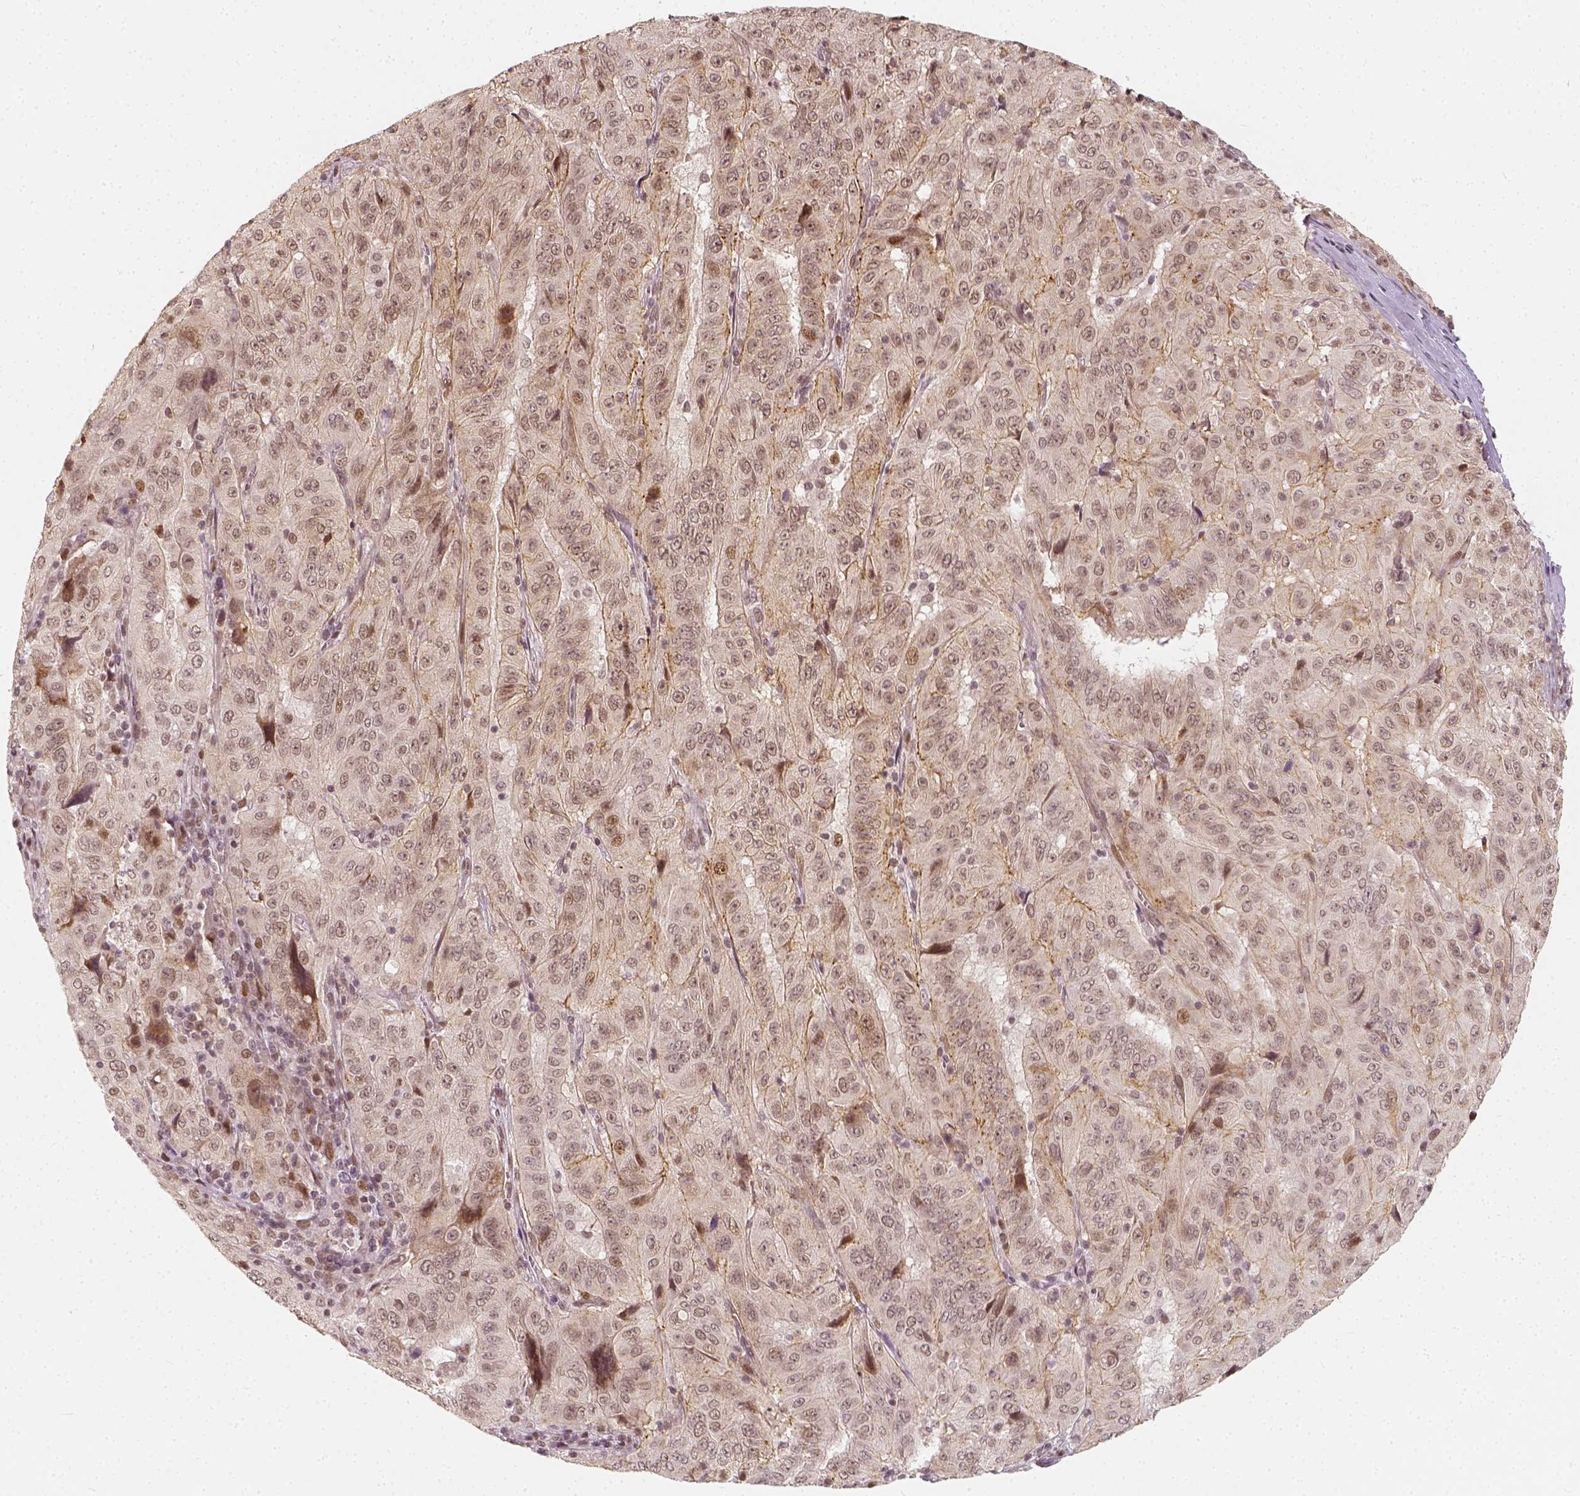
{"staining": {"intensity": "weak", "quantity": ">75%", "location": "cytoplasmic/membranous"}, "tissue": "pancreatic cancer", "cell_type": "Tumor cells", "image_type": "cancer", "snomed": [{"axis": "morphology", "description": "Adenocarcinoma, NOS"}, {"axis": "topography", "description": "Pancreas"}], "caption": "Immunohistochemical staining of human adenocarcinoma (pancreatic) reveals low levels of weak cytoplasmic/membranous protein staining in approximately >75% of tumor cells.", "gene": "ZMAT3", "patient": {"sex": "male", "age": 63}}